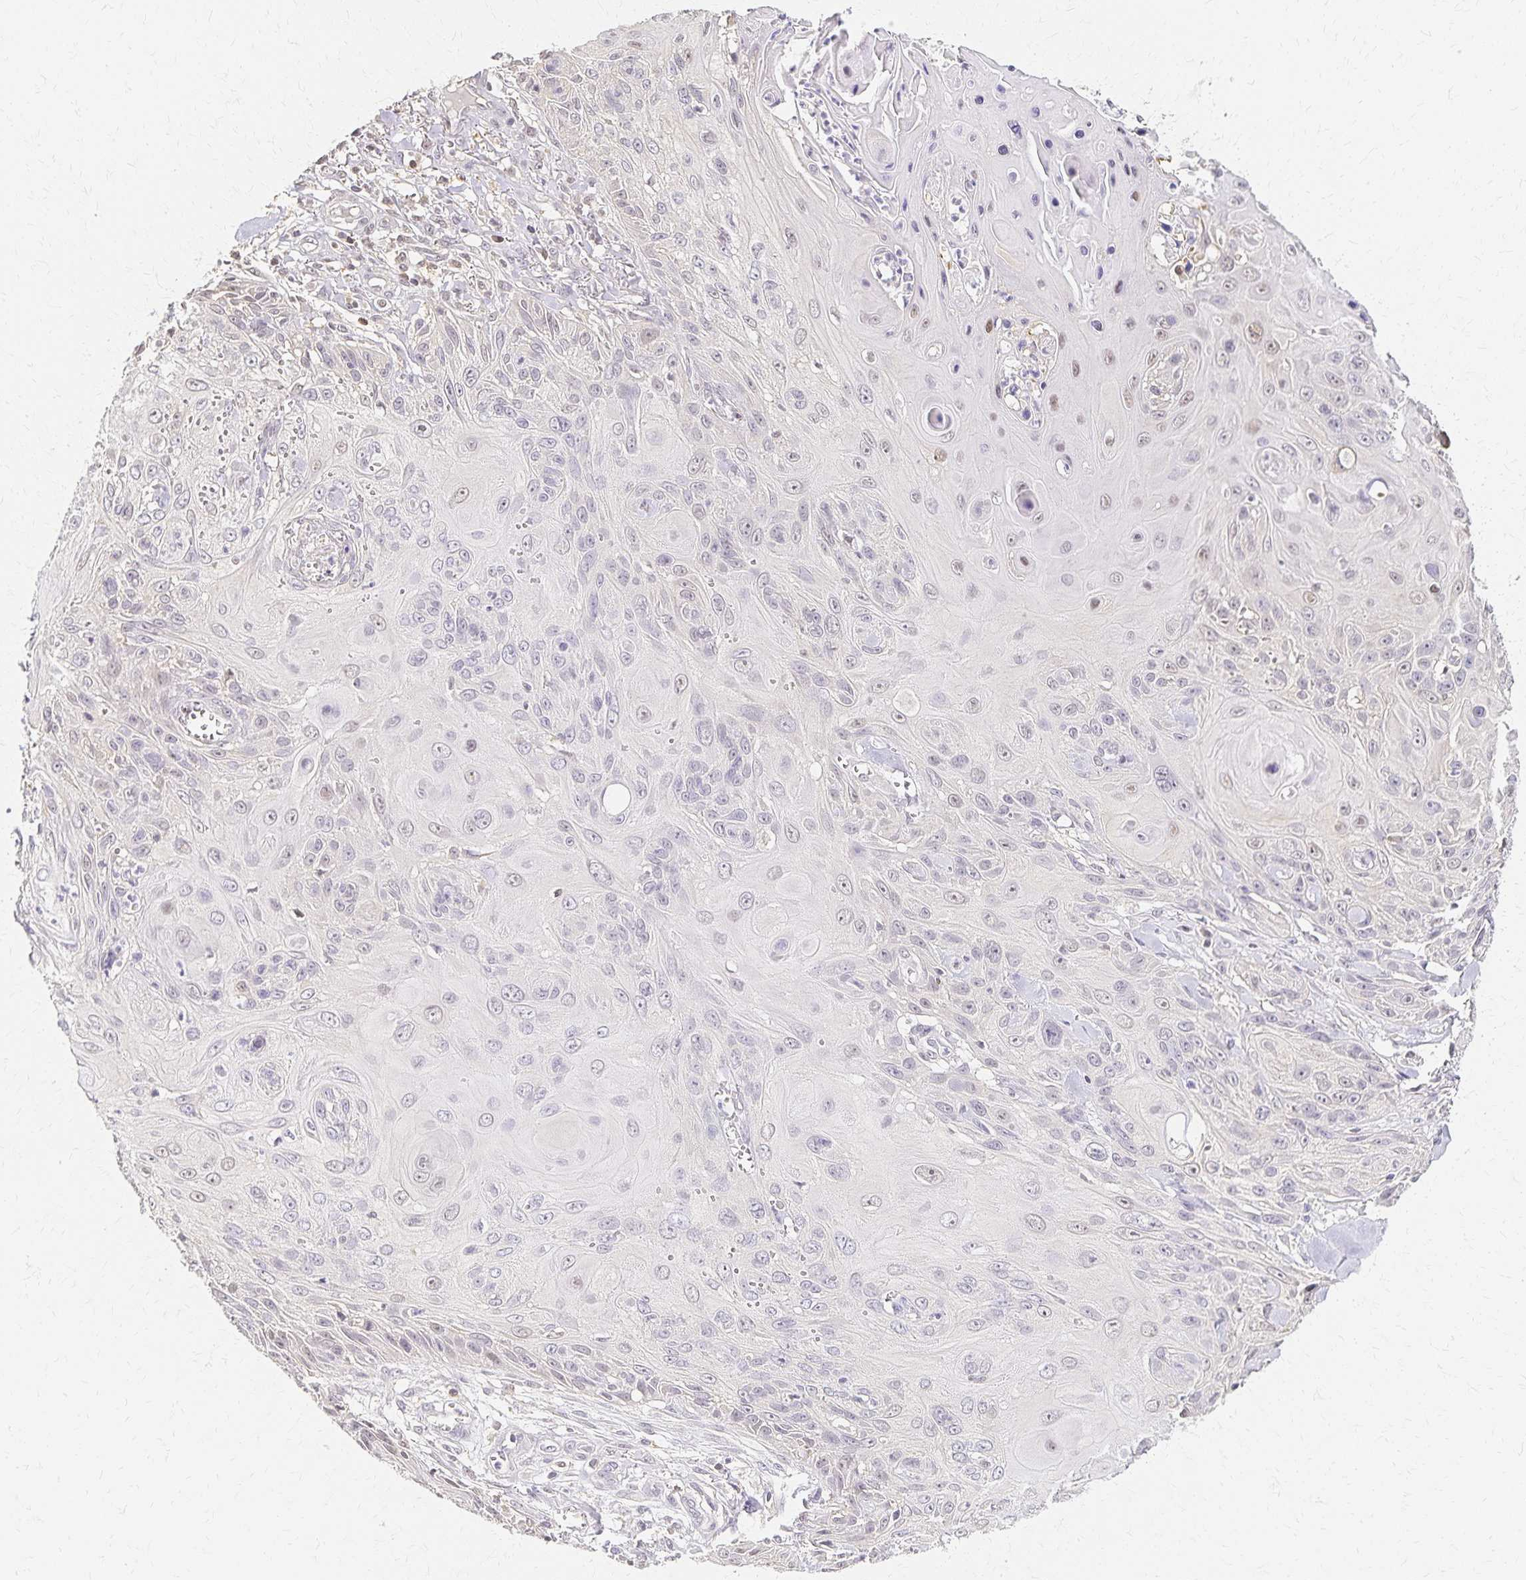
{"staining": {"intensity": "negative", "quantity": "none", "location": "none"}, "tissue": "skin cancer", "cell_type": "Tumor cells", "image_type": "cancer", "snomed": [{"axis": "morphology", "description": "Squamous cell carcinoma, NOS"}, {"axis": "topography", "description": "Skin"}, {"axis": "topography", "description": "Vulva"}], "caption": "Tumor cells show no significant protein expression in skin cancer.", "gene": "AZGP1", "patient": {"sex": "female", "age": 83}}